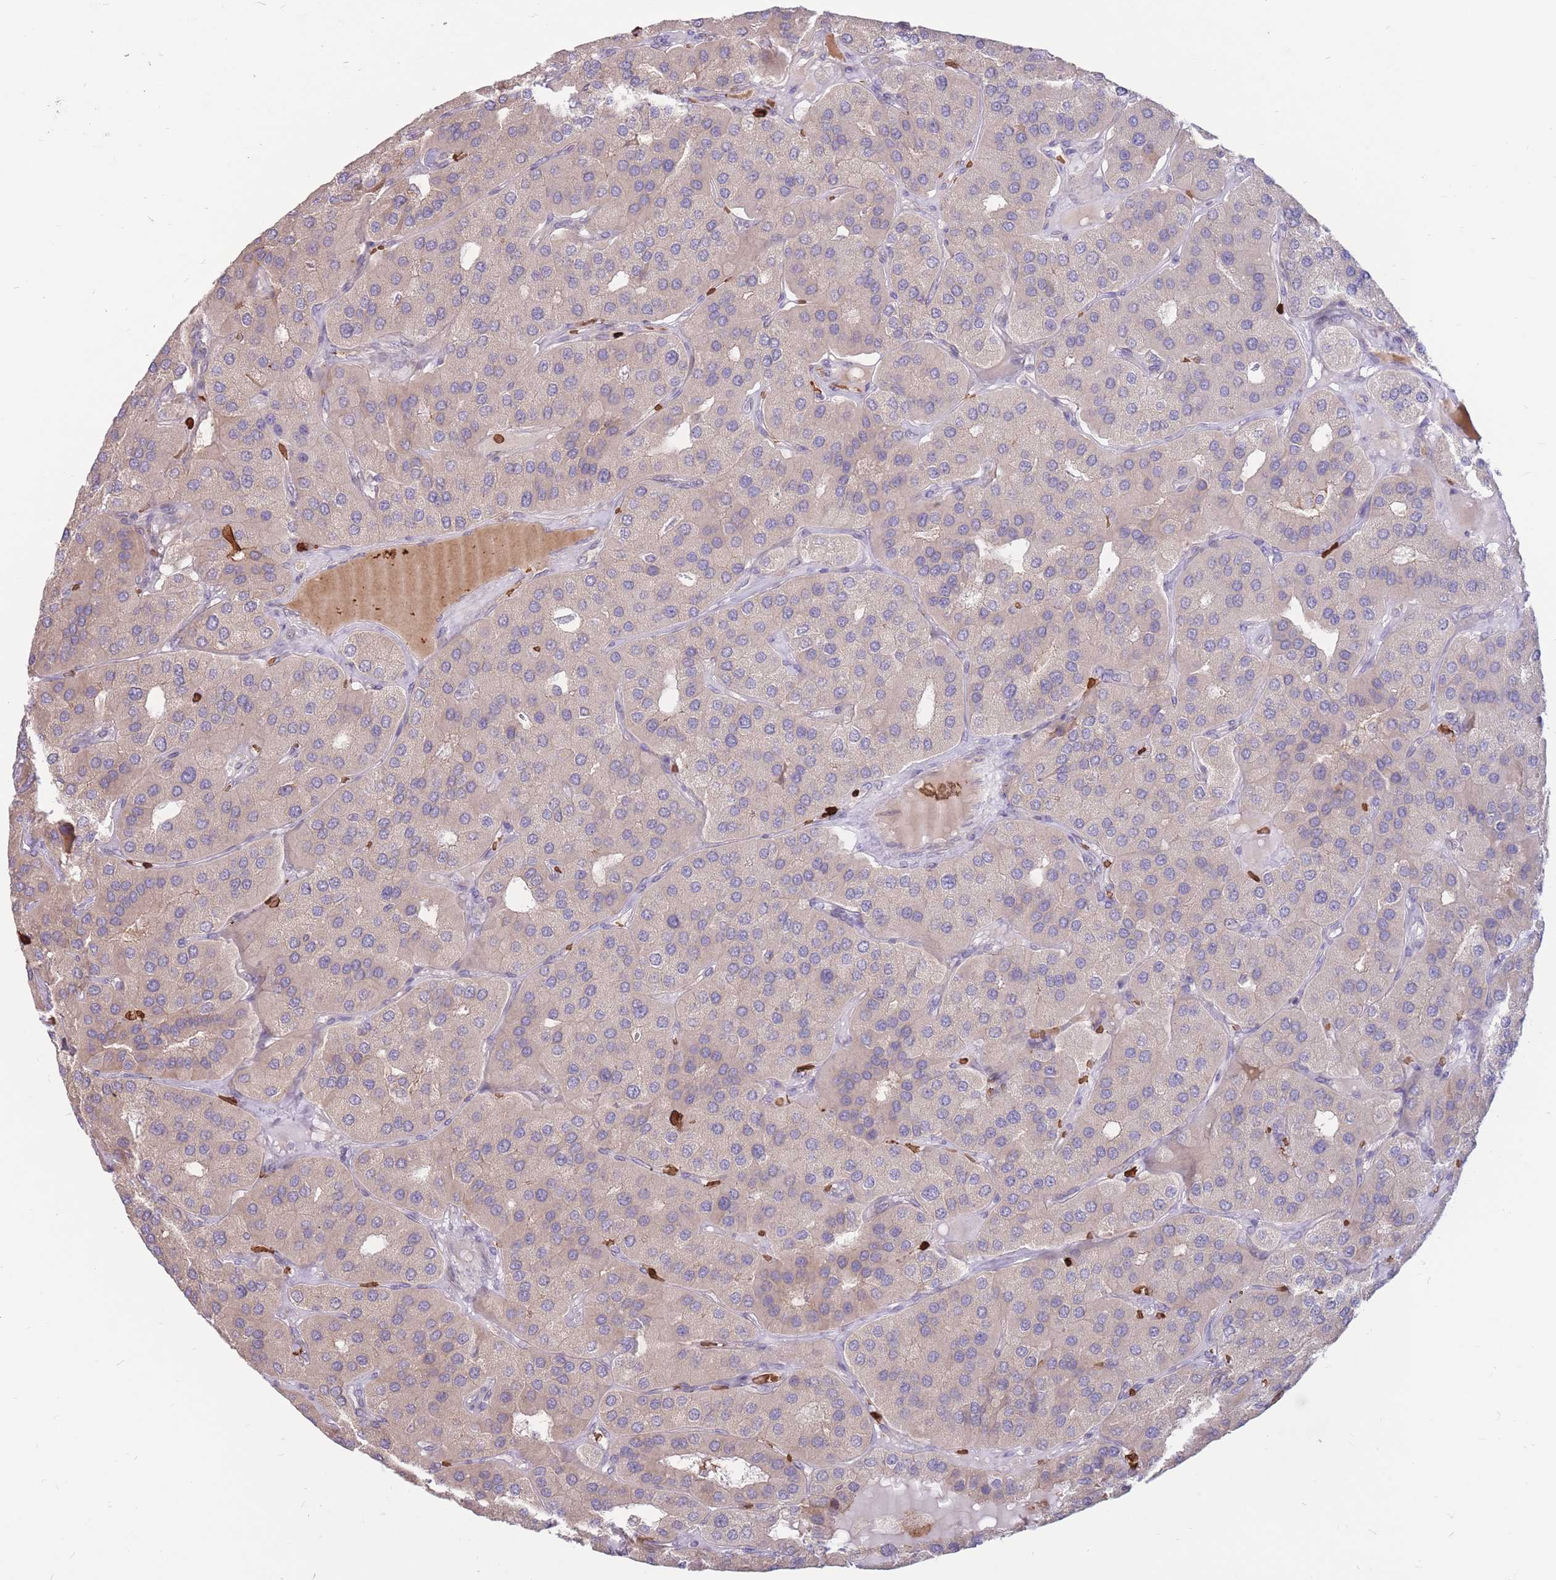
{"staining": {"intensity": "negative", "quantity": "none", "location": "none"}, "tissue": "parathyroid gland", "cell_type": "Glandular cells", "image_type": "normal", "snomed": [{"axis": "morphology", "description": "Normal tissue, NOS"}, {"axis": "morphology", "description": "Adenoma, NOS"}, {"axis": "topography", "description": "Parathyroid gland"}], "caption": "Glandular cells show no significant protein positivity in benign parathyroid gland. (Brightfield microscopy of DAB IHC at high magnification).", "gene": "ATP10D", "patient": {"sex": "female", "age": 86}}